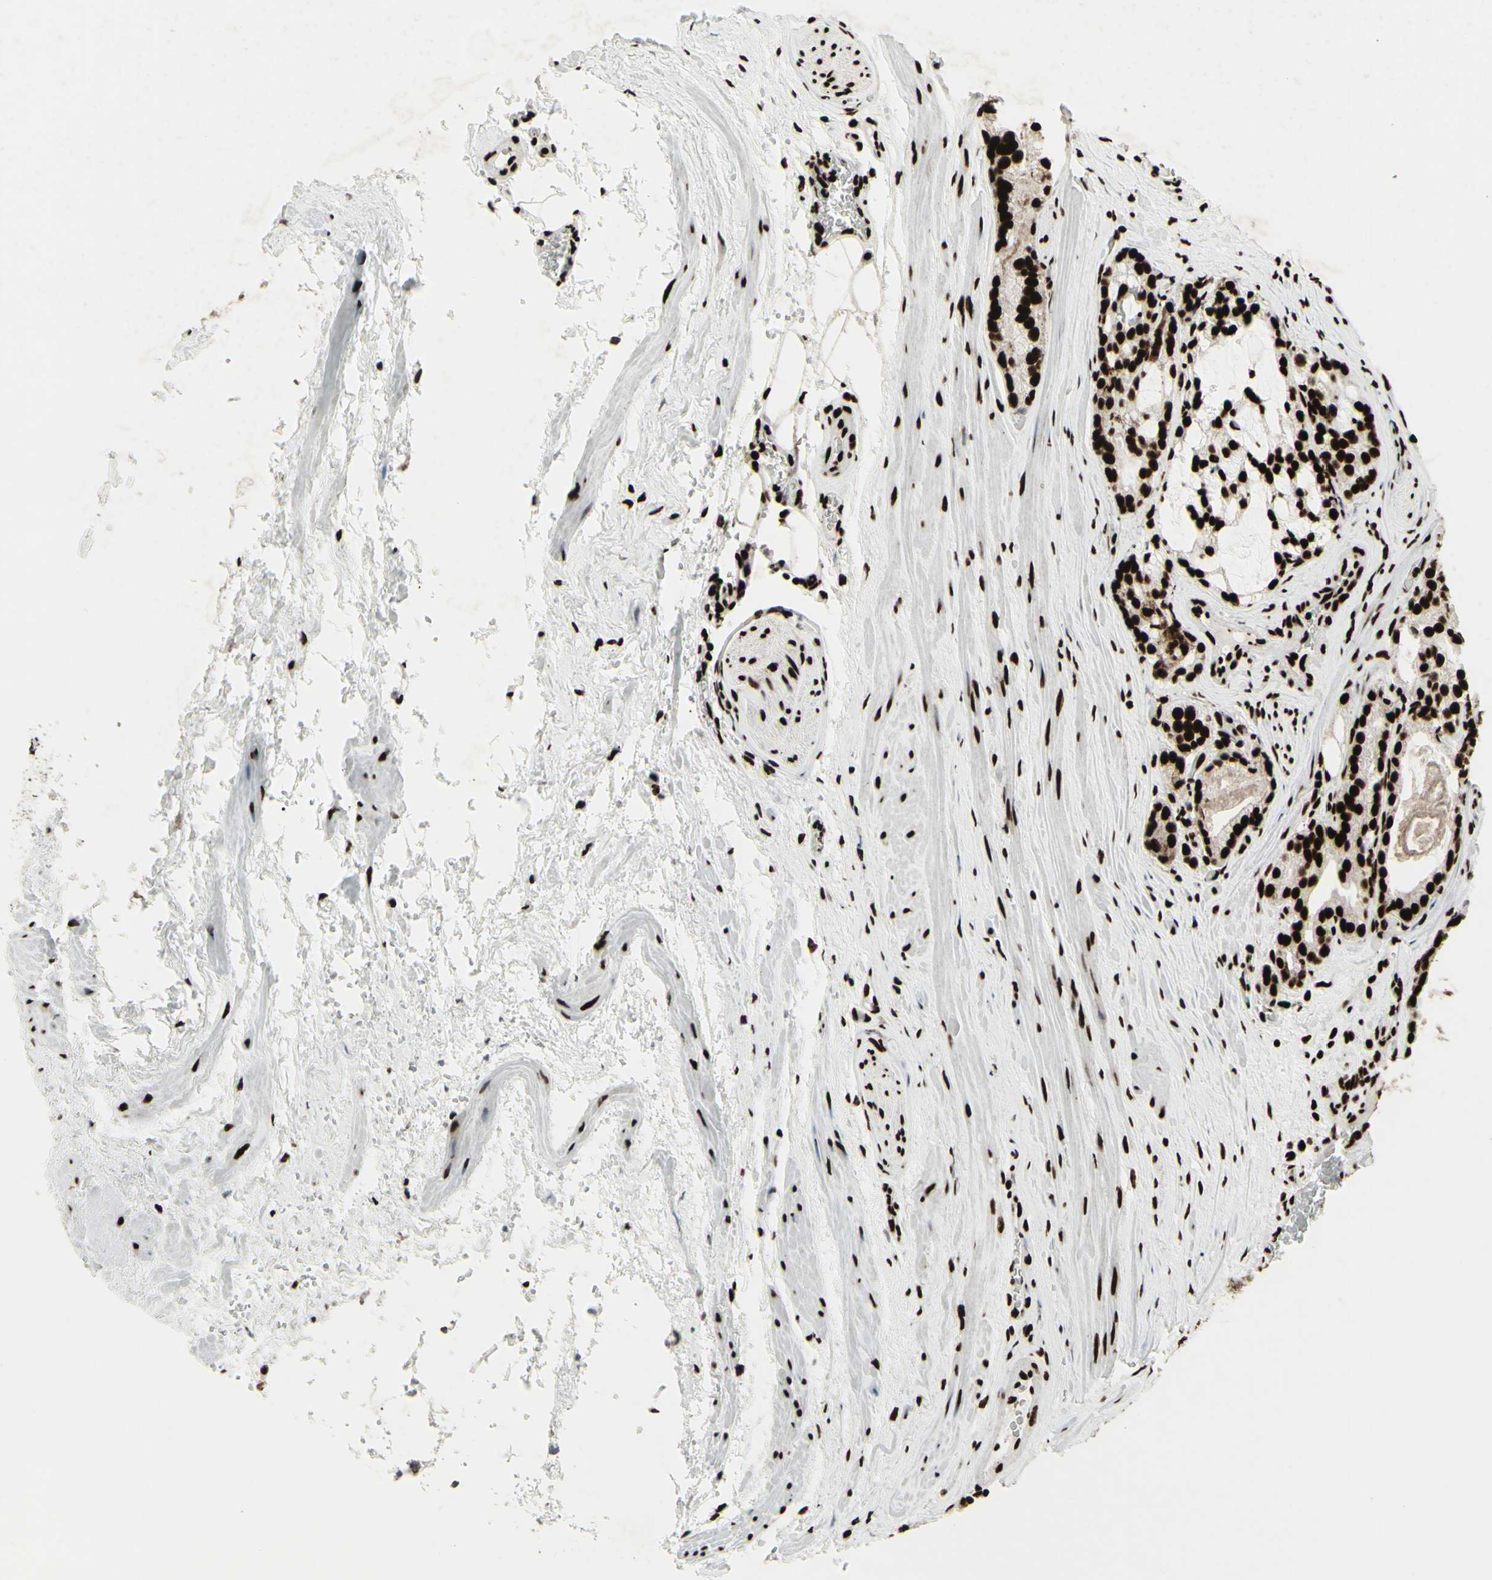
{"staining": {"intensity": "strong", "quantity": ">75%", "location": "nuclear"}, "tissue": "prostate cancer", "cell_type": "Tumor cells", "image_type": "cancer", "snomed": [{"axis": "morphology", "description": "Adenocarcinoma, Low grade"}, {"axis": "topography", "description": "Prostate"}], "caption": "Immunohistochemical staining of human prostate cancer exhibits high levels of strong nuclear staining in approximately >75% of tumor cells. (Brightfield microscopy of DAB IHC at high magnification).", "gene": "U2AF2", "patient": {"sex": "male", "age": 59}}